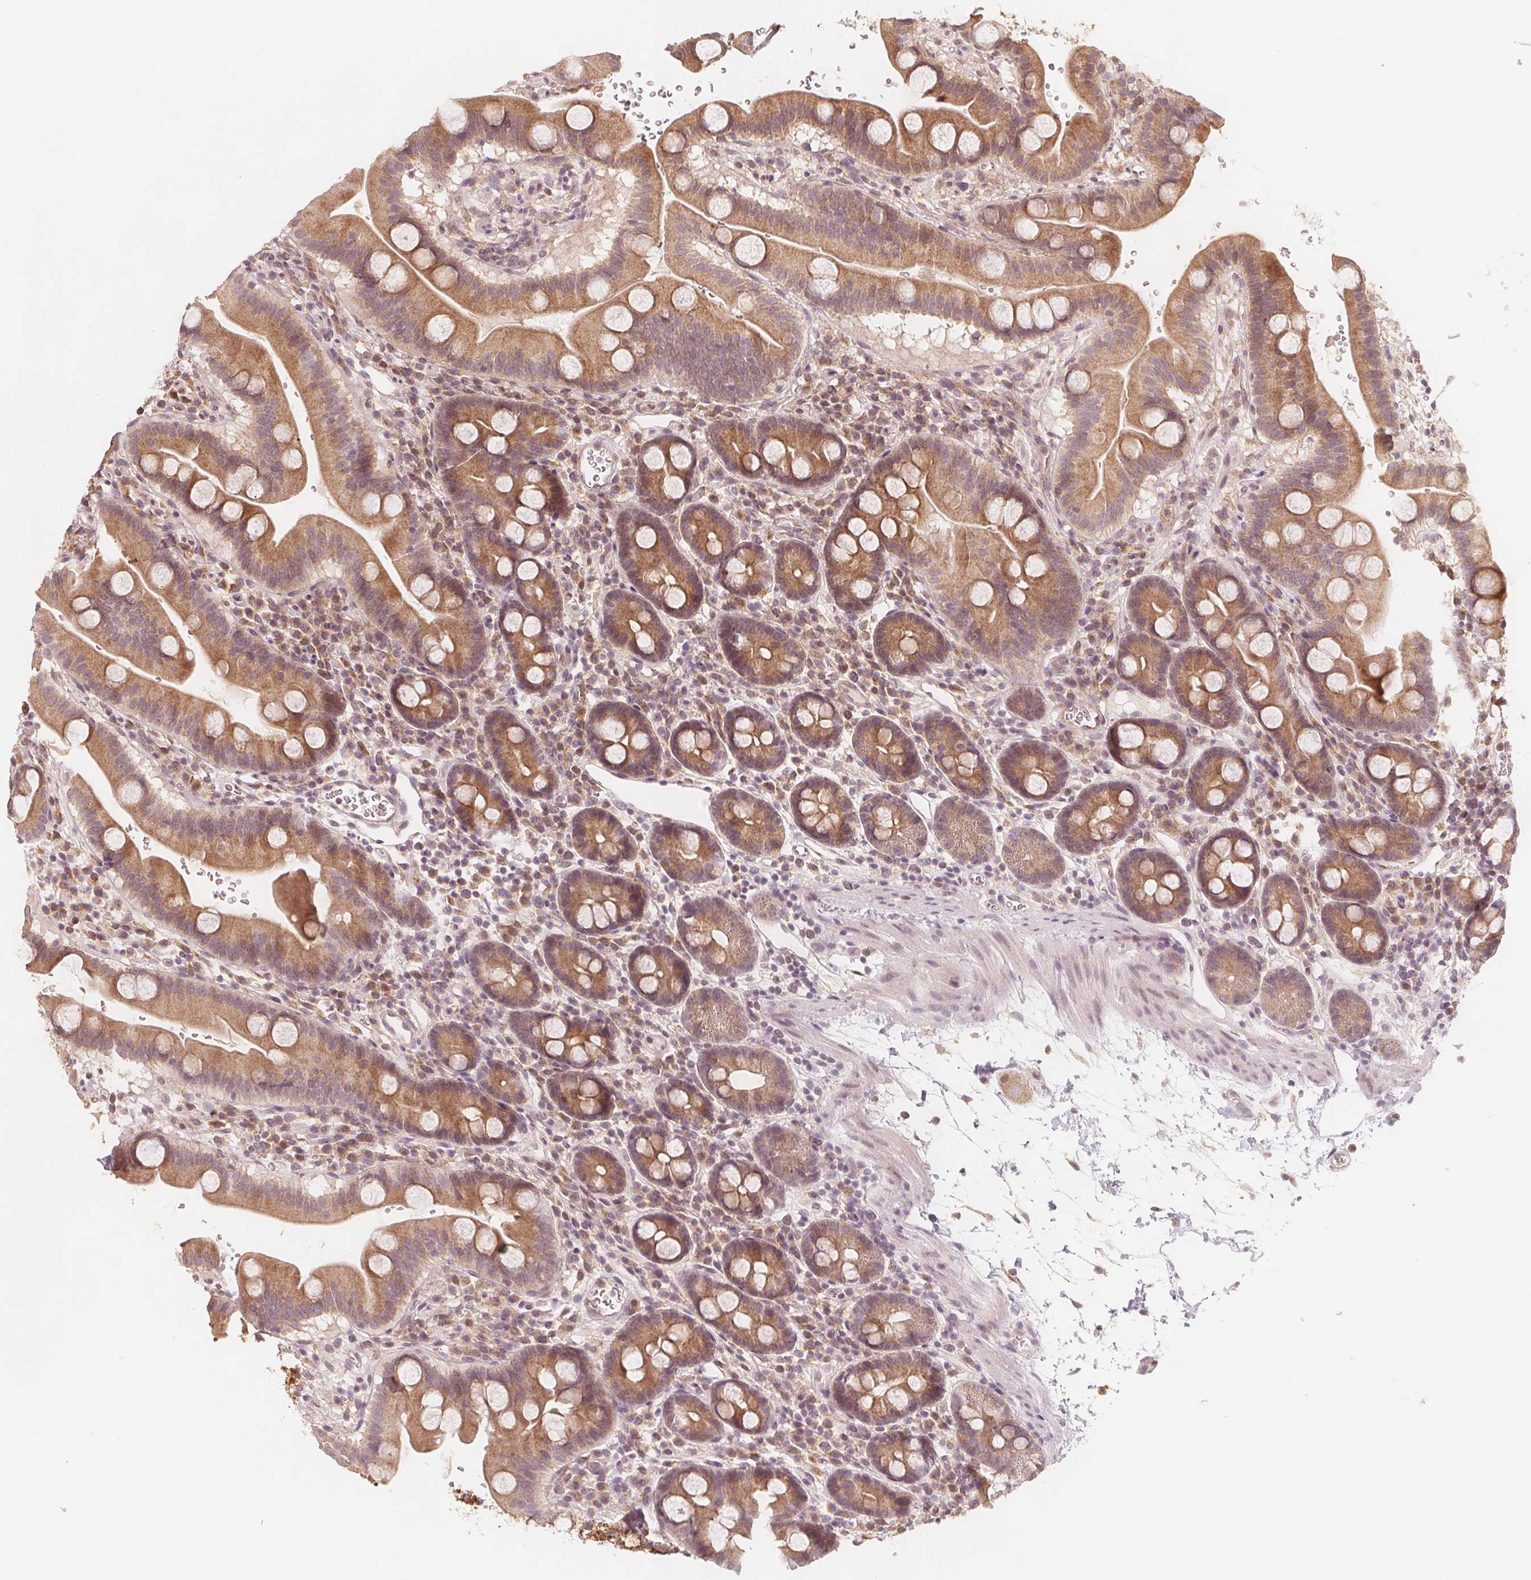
{"staining": {"intensity": "moderate", "quantity": ">75%", "location": "cytoplasmic/membranous"}, "tissue": "duodenum", "cell_type": "Glandular cells", "image_type": "normal", "snomed": [{"axis": "morphology", "description": "Normal tissue, NOS"}, {"axis": "topography", "description": "Duodenum"}], "caption": "Duodenum stained for a protein reveals moderate cytoplasmic/membranous positivity in glandular cells. (DAB IHC with brightfield microscopy, high magnification).", "gene": "NCSTN", "patient": {"sex": "male", "age": 59}}